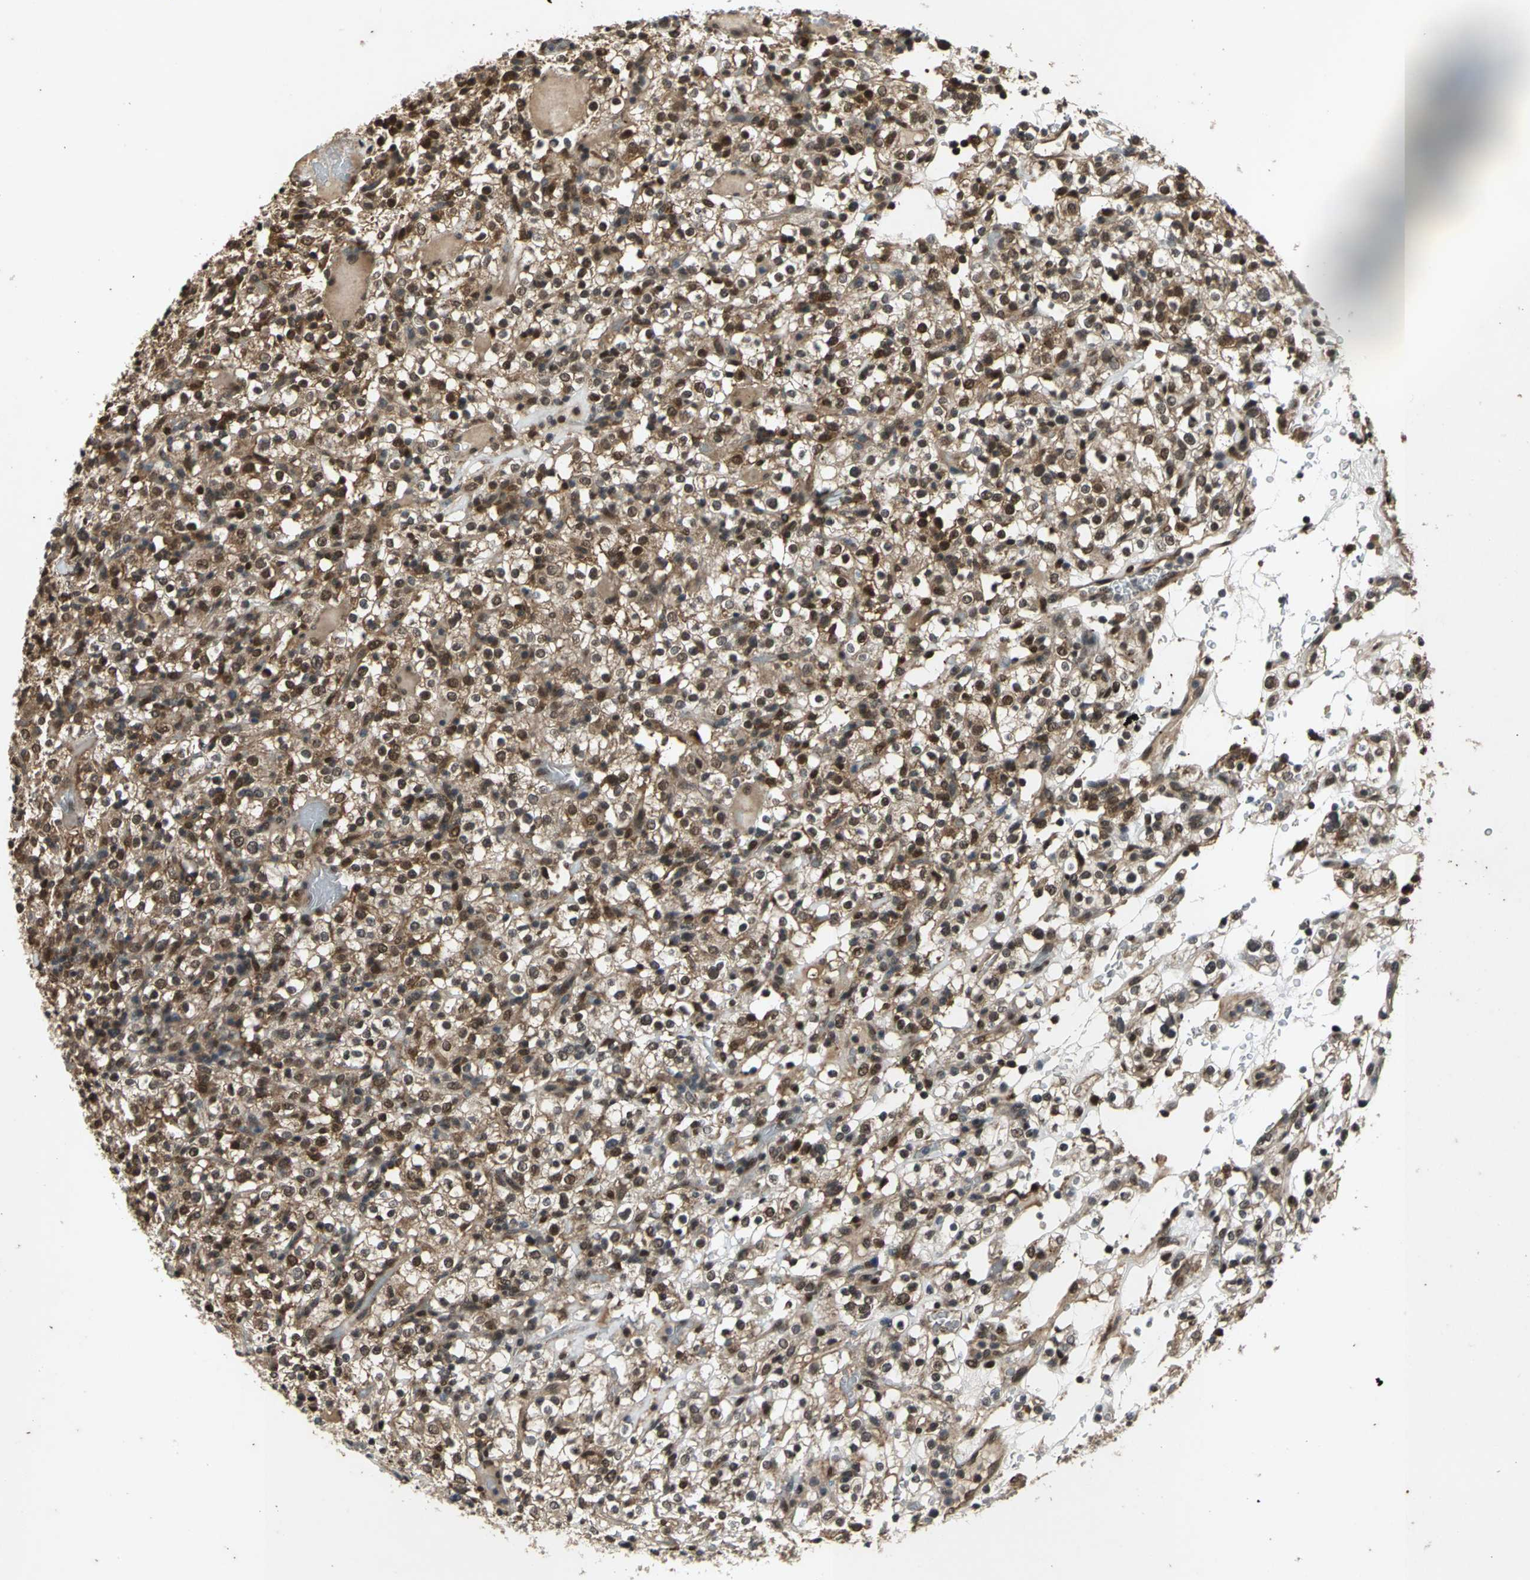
{"staining": {"intensity": "moderate", "quantity": ">75%", "location": "cytoplasmic/membranous,nuclear"}, "tissue": "renal cancer", "cell_type": "Tumor cells", "image_type": "cancer", "snomed": [{"axis": "morphology", "description": "Normal tissue, NOS"}, {"axis": "morphology", "description": "Adenocarcinoma, NOS"}, {"axis": "topography", "description": "Kidney"}], "caption": "Approximately >75% of tumor cells in renal adenocarcinoma demonstrate moderate cytoplasmic/membranous and nuclear protein positivity as visualized by brown immunohistochemical staining.", "gene": "NOTCH3", "patient": {"sex": "female", "age": 72}}